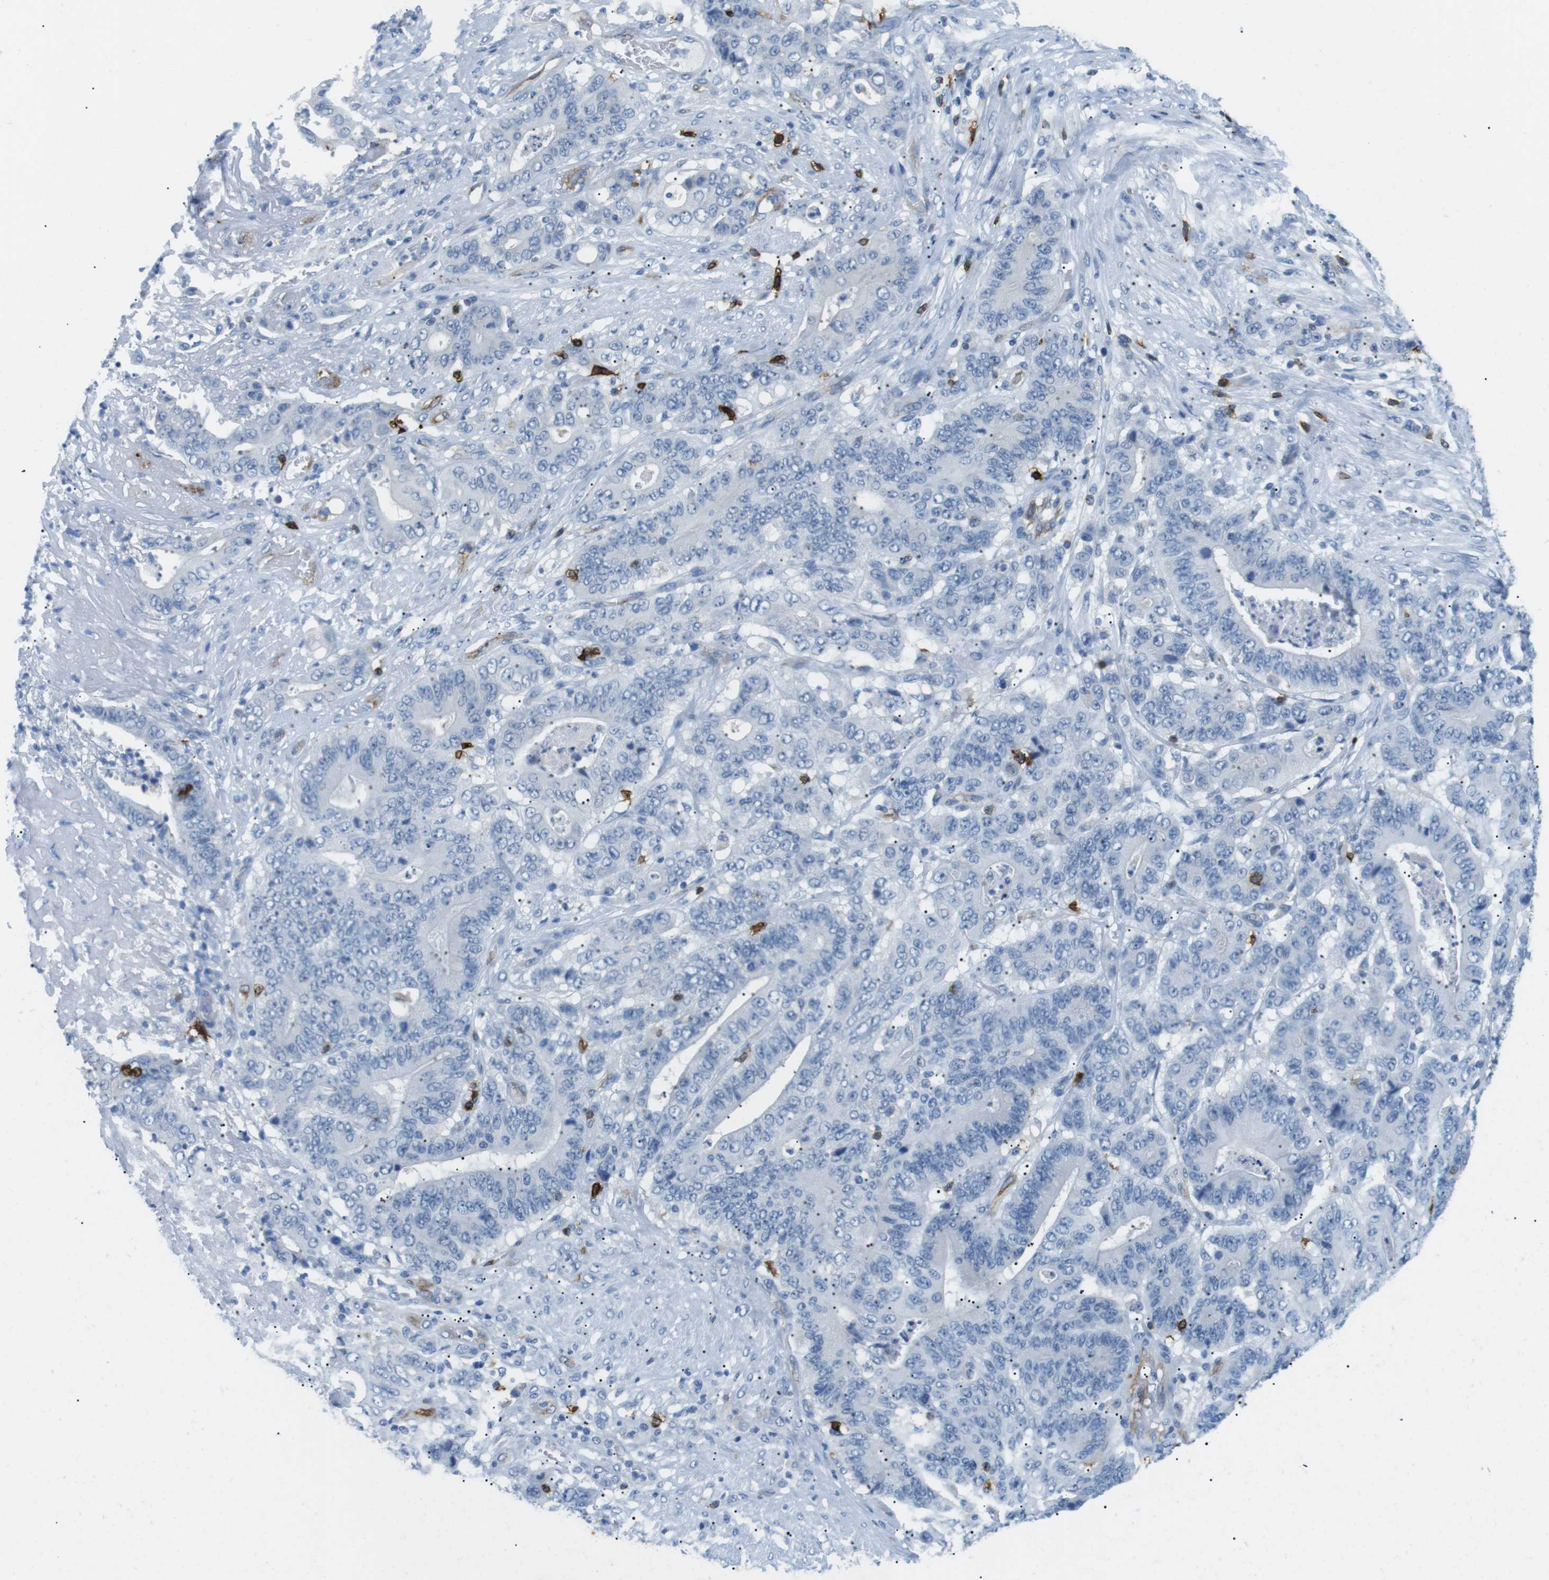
{"staining": {"intensity": "negative", "quantity": "none", "location": "none"}, "tissue": "stomach cancer", "cell_type": "Tumor cells", "image_type": "cancer", "snomed": [{"axis": "morphology", "description": "Adenocarcinoma, NOS"}, {"axis": "topography", "description": "Stomach"}], "caption": "This is an immunohistochemistry (IHC) photomicrograph of stomach cancer. There is no expression in tumor cells.", "gene": "TNFRSF4", "patient": {"sex": "female", "age": 73}}